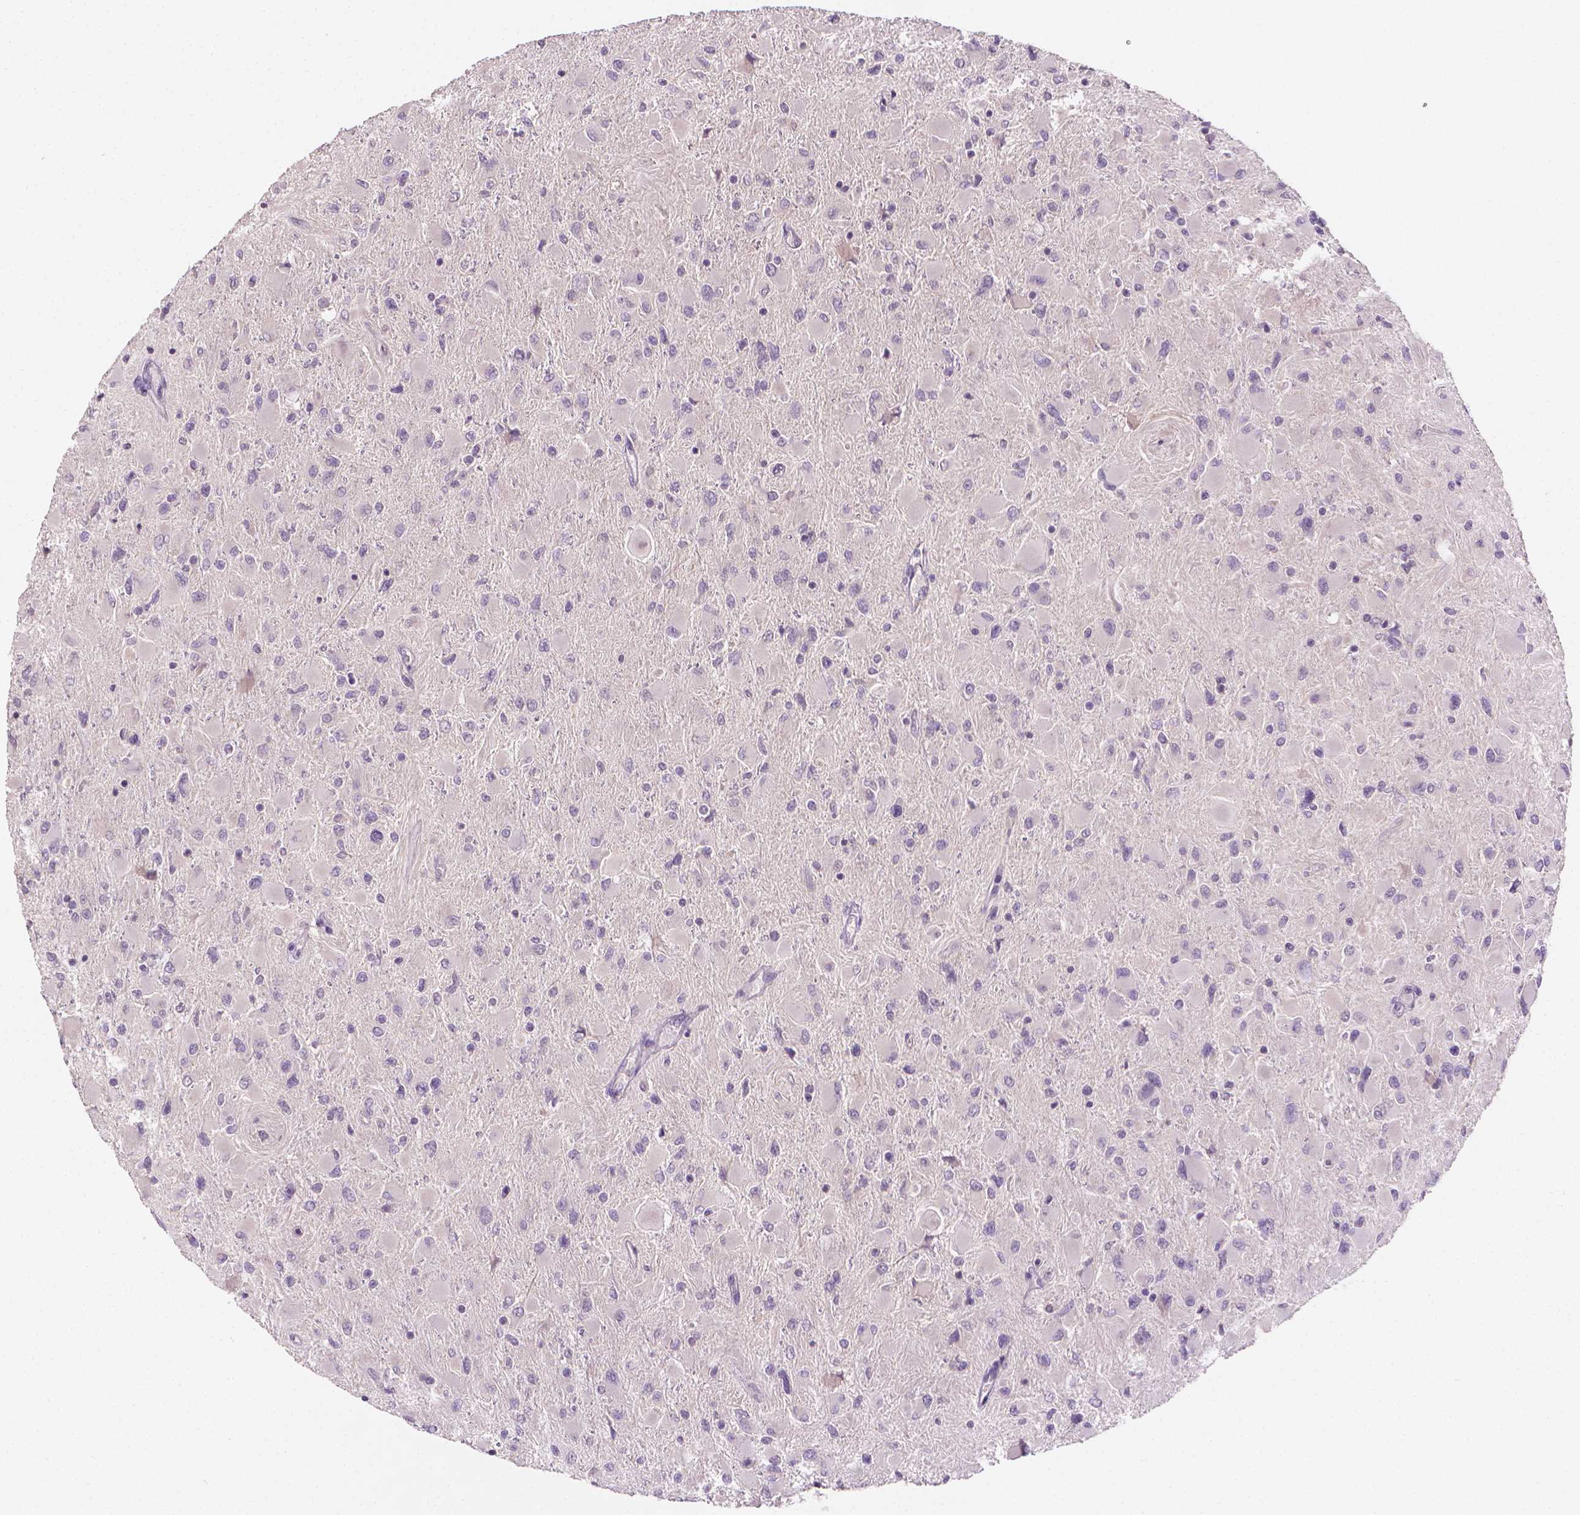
{"staining": {"intensity": "negative", "quantity": "none", "location": "none"}, "tissue": "glioma", "cell_type": "Tumor cells", "image_type": "cancer", "snomed": [{"axis": "morphology", "description": "Glioma, malignant, High grade"}, {"axis": "topography", "description": "Cerebral cortex"}], "caption": "Immunohistochemistry of human glioma exhibits no expression in tumor cells.", "gene": "FASN", "patient": {"sex": "female", "age": 36}}